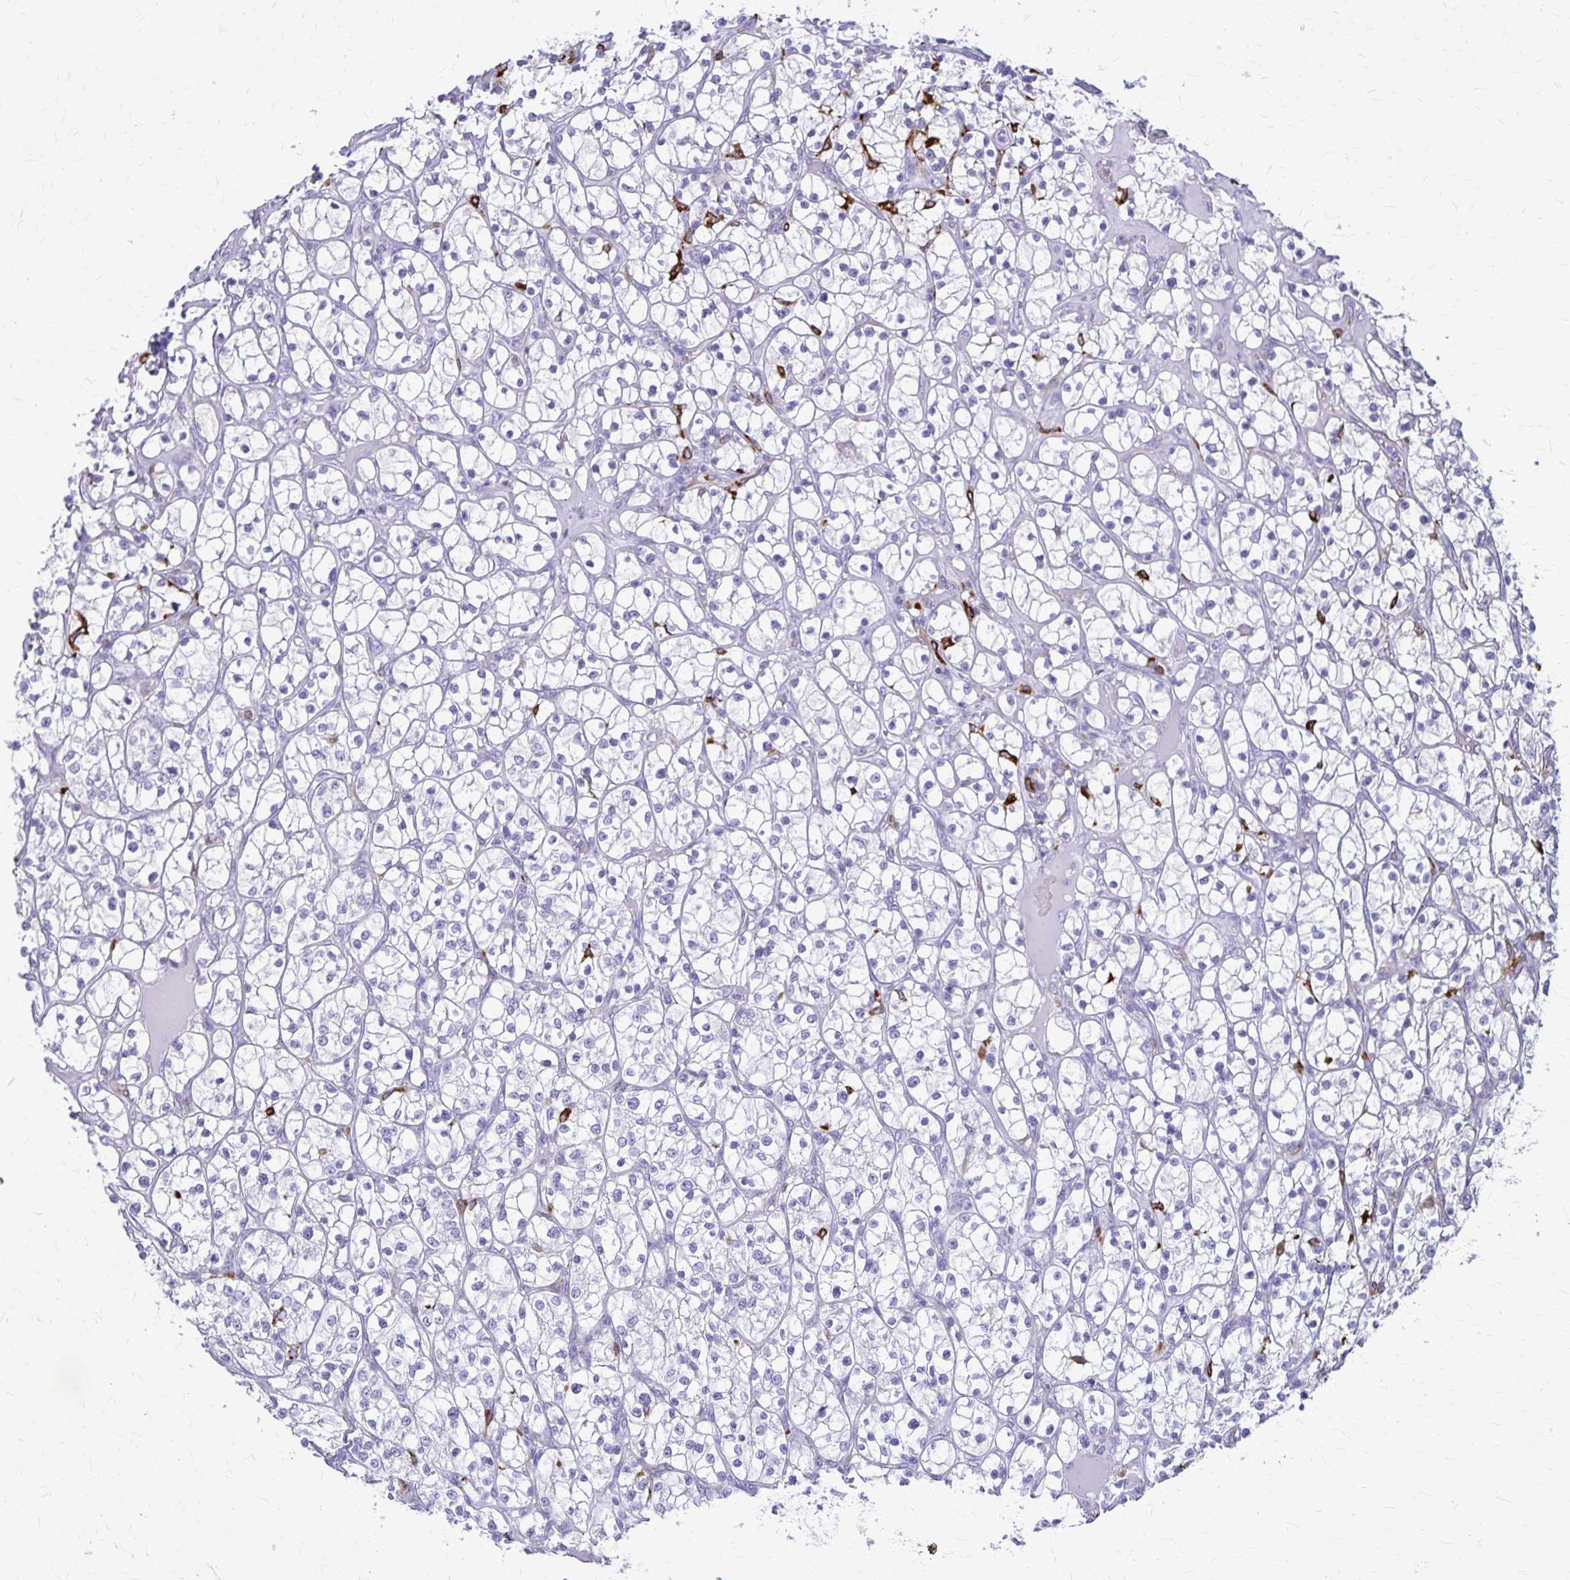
{"staining": {"intensity": "negative", "quantity": "none", "location": "none"}, "tissue": "renal cancer", "cell_type": "Tumor cells", "image_type": "cancer", "snomed": [{"axis": "morphology", "description": "Adenocarcinoma, NOS"}, {"axis": "topography", "description": "Kidney"}], "caption": "Photomicrograph shows no protein expression in tumor cells of renal cancer tissue.", "gene": "RTN1", "patient": {"sex": "female", "age": 64}}